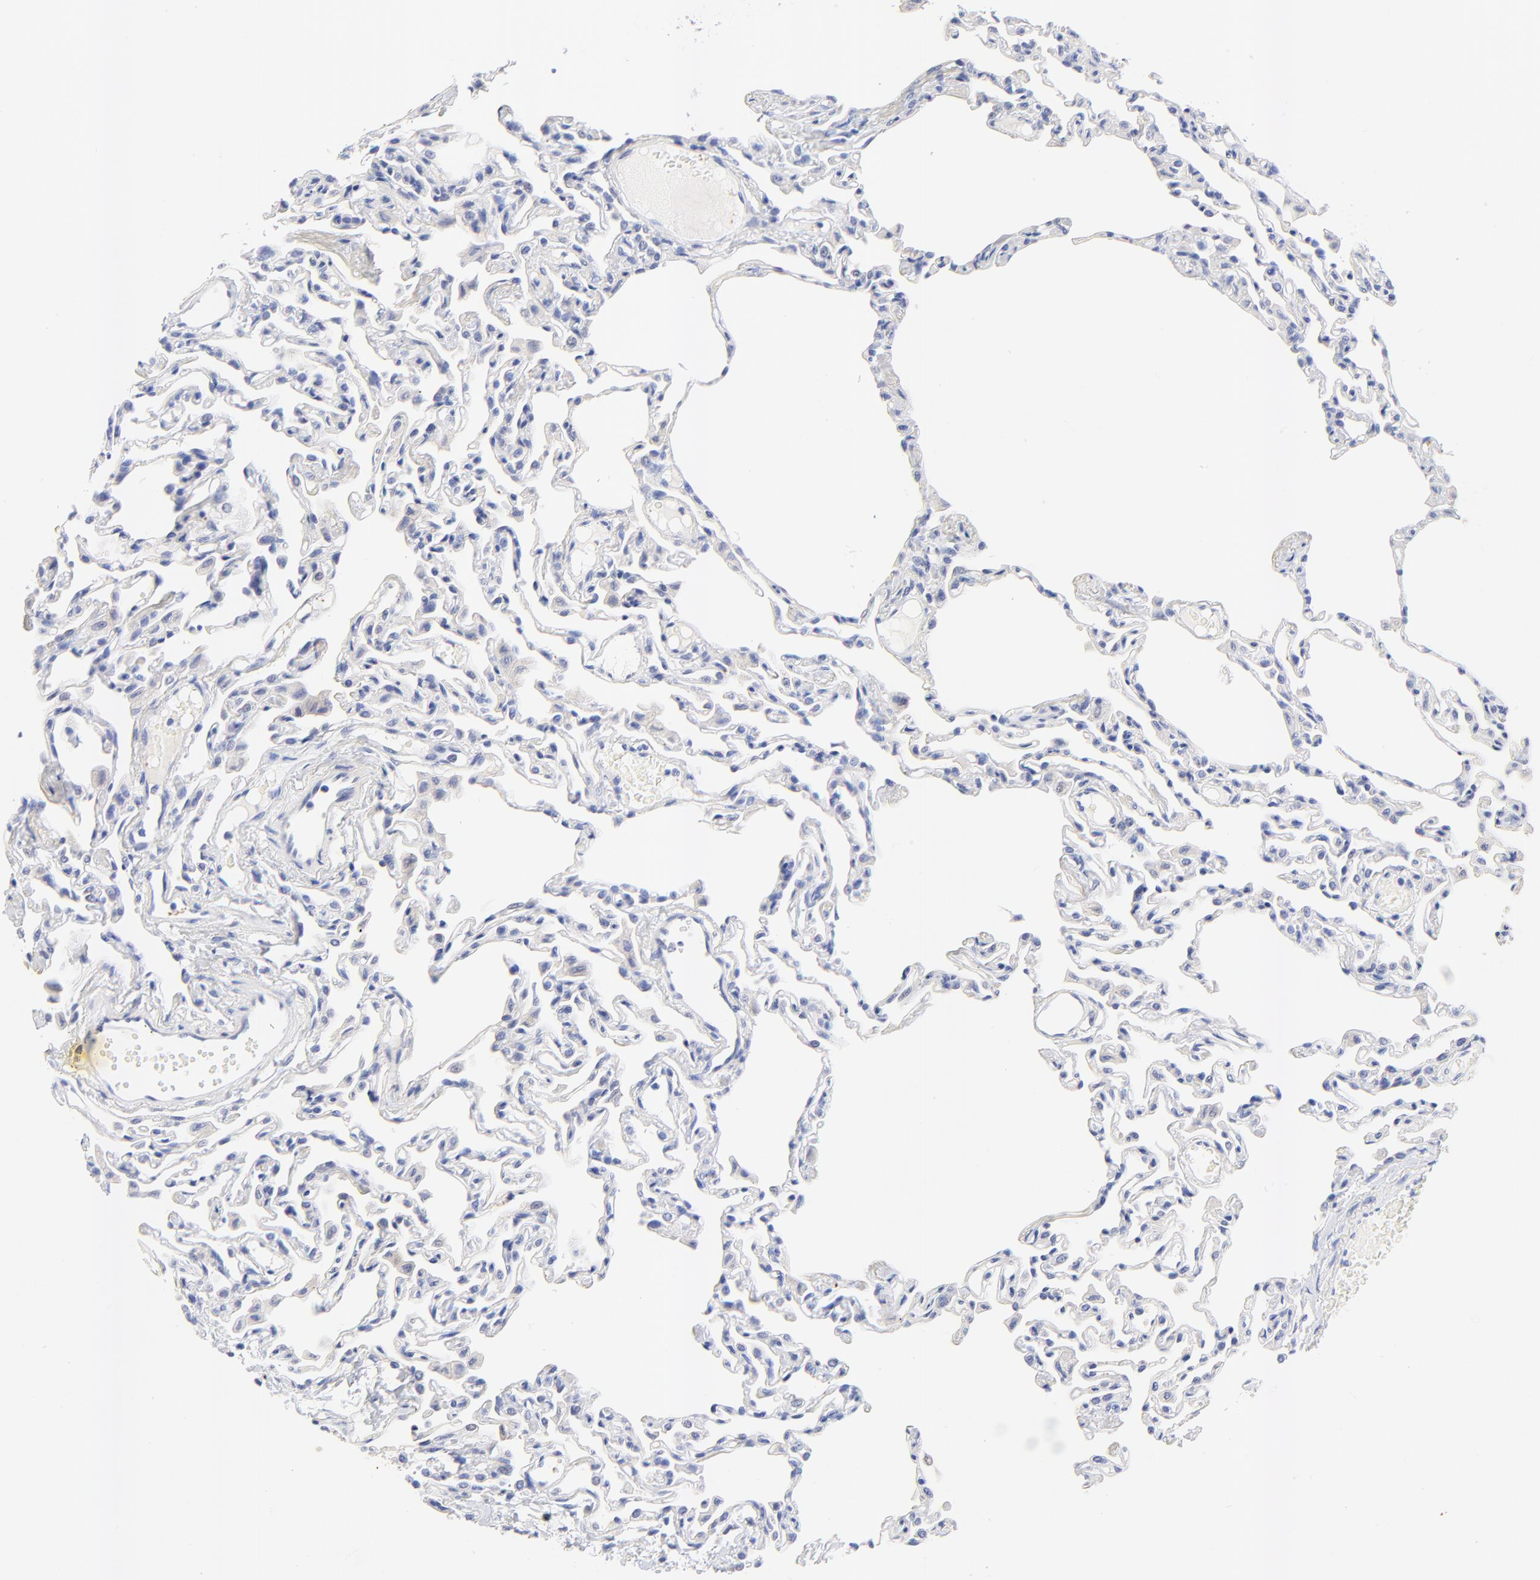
{"staining": {"intensity": "negative", "quantity": "none", "location": "none"}, "tissue": "lung", "cell_type": "Alveolar cells", "image_type": "normal", "snomed": [{"axis": "morphology", "description": "Normal tissue, NOS"}, {"axis": "topography", "description": "Lung"}], "caption": "Normal lung was stained to show a protein in brown. There is no significant positivity in alveolar cells.", "gene": "FAM117B", "patient": {"sex": "female", "age": 49}}